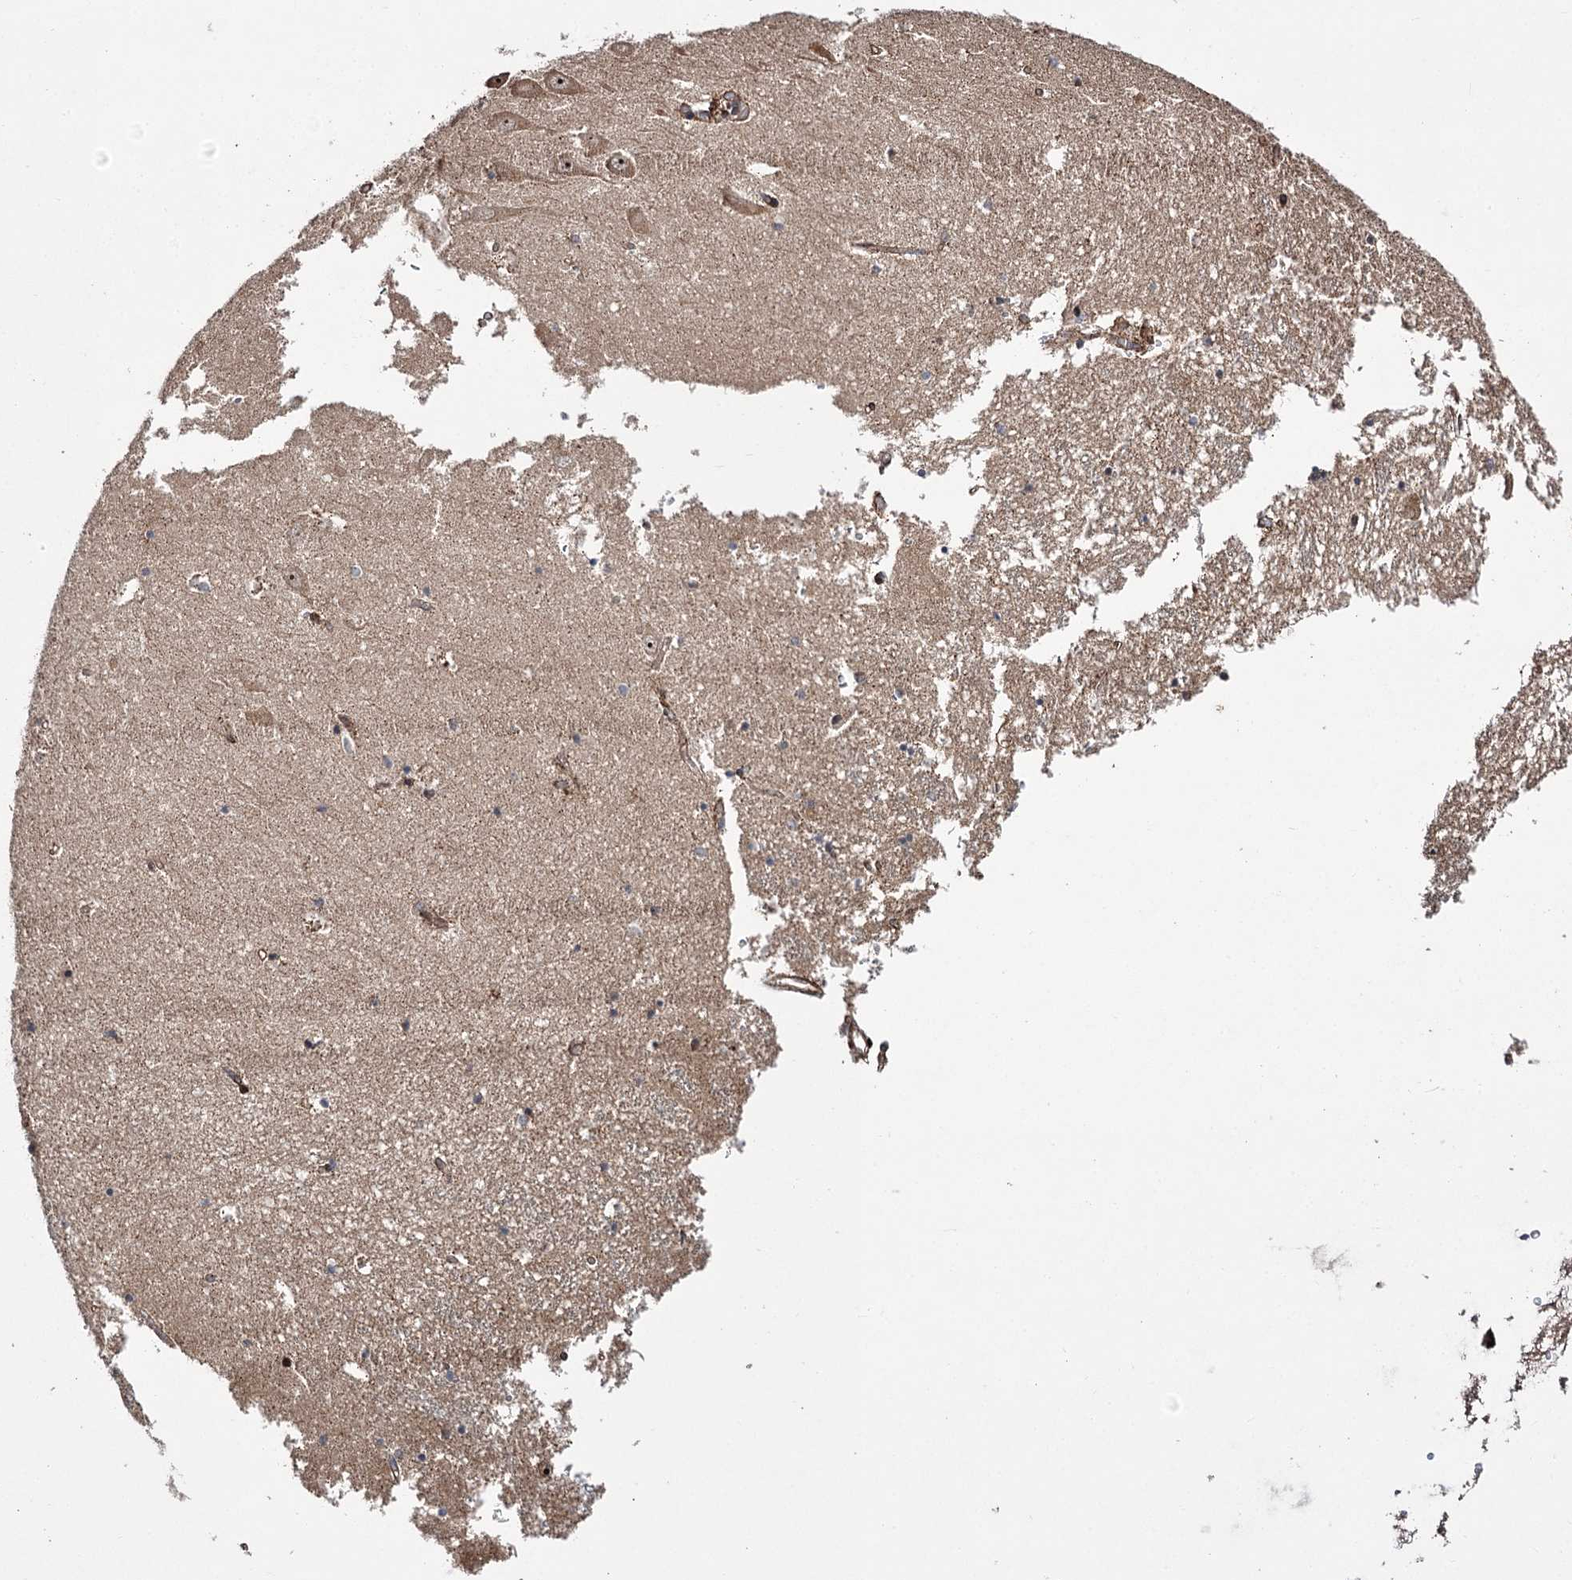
{"staining": {"intensity": "weak", "quantity": "25%-75%", "location": "cytoplasmic/membranous"}, "tissue": "hippocampus", "cell_type": "Glial cells", "image_type": "normal", "snomed": [{"axis": "morphology", "description": "Normal tissue, NOS"}, {"axis": "topography", "description": "Hippocampus"}], "caption": "Immunohistochemistry (IHC) (DAB) staining of benign human hippocampus reveals weak cytoplasmic/membranous protein positivity in about 25%-75% of glial cells. (Stains: DAB (3,3'-diaminobenzidine) in brown, nuclei in blue, Microscopy: brightfield microscopy at high magnification).", "gene": "FANCL", "patient": {"sex": "male", "age": 70}}